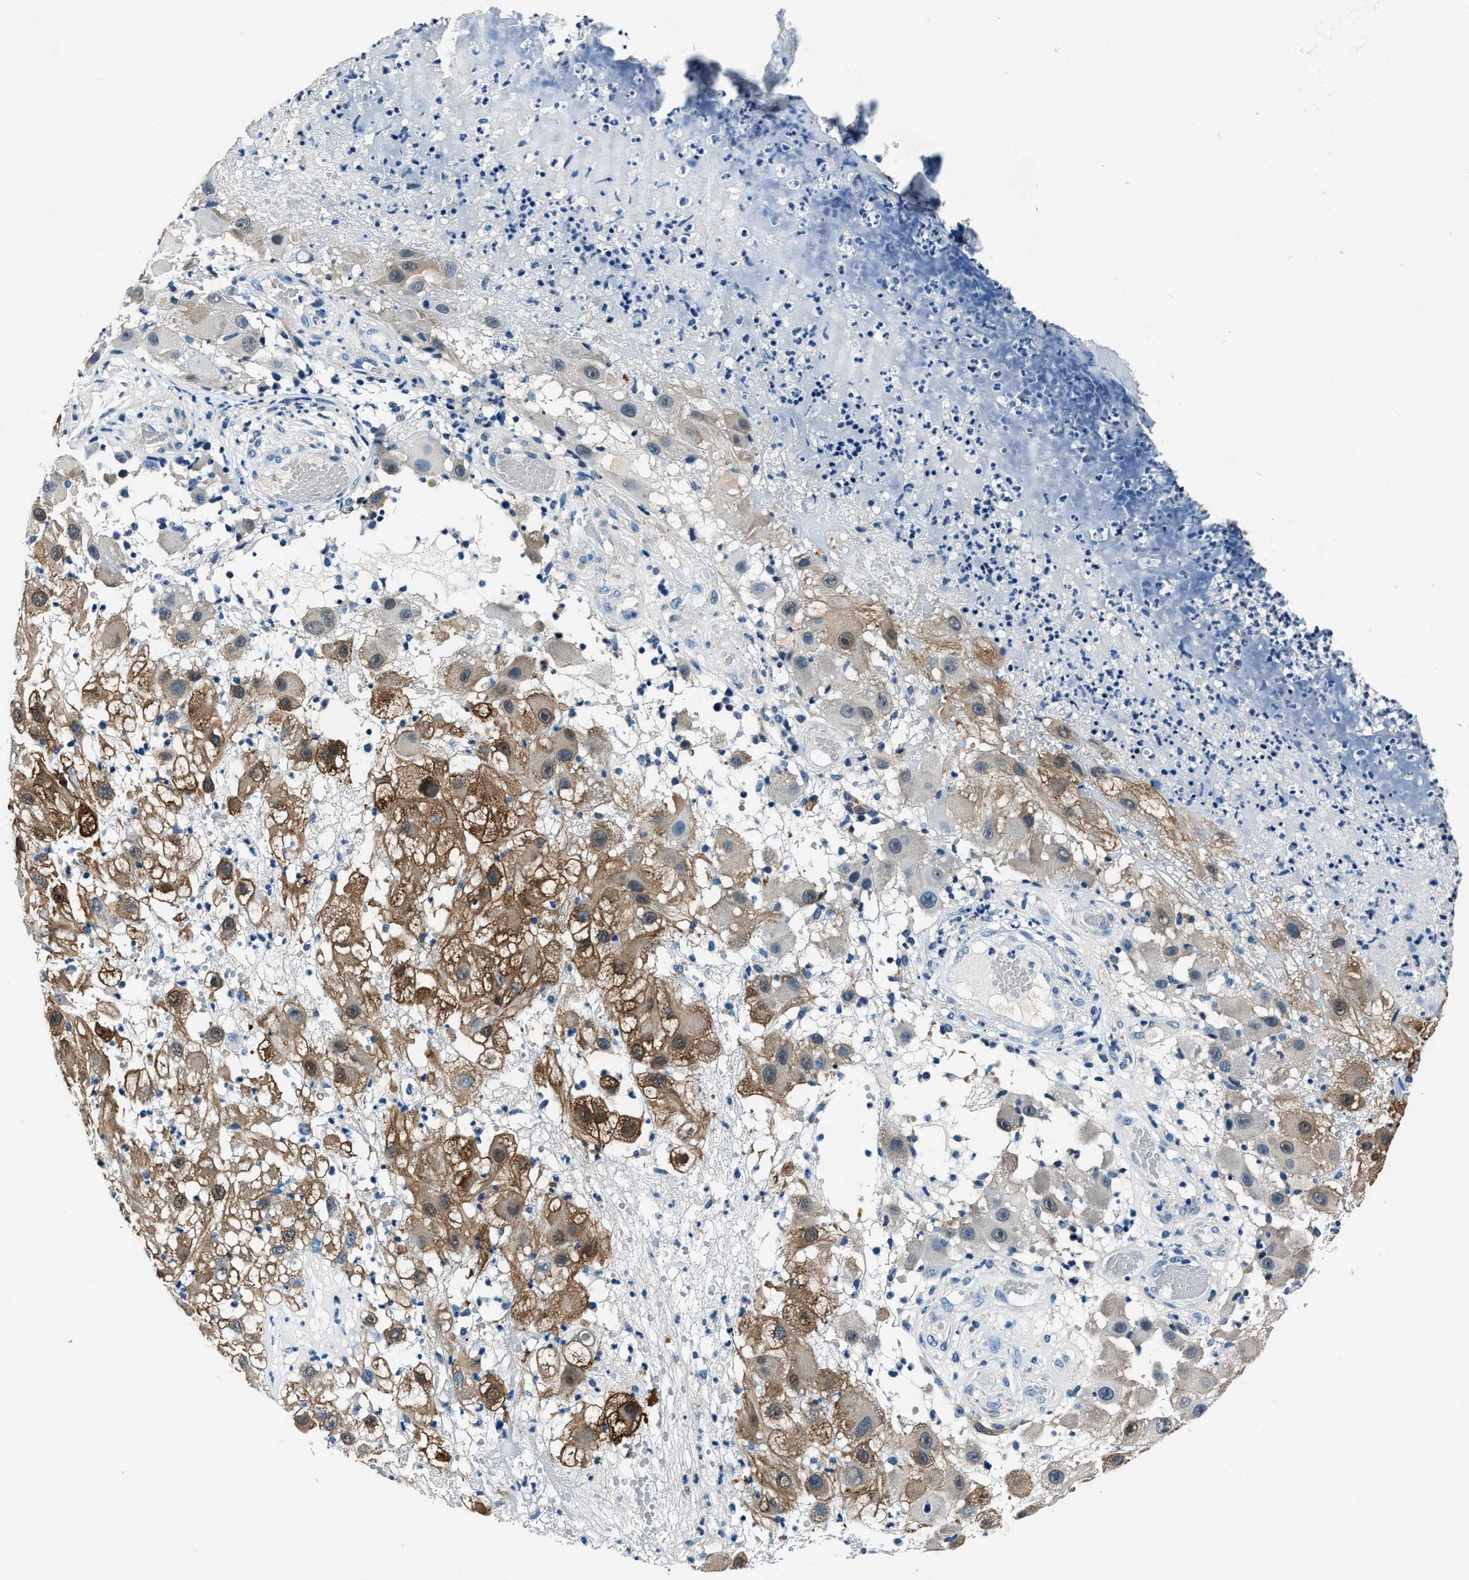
{"staining": {"intensity": "moderate", "quantity": "25%-75%", "location": "cytoplasmic/membranous"}, "tissue": "melanoma", "cell_type": "Tumor cells", "image_type": "cancer", "snomed": [{"axis": "morphology", "description": "Malignant melanoma, NOS"}, {"axis": "topography", "description": "Skin"}], "caption": "Protein staining shows moderate cytoplasmic/membranous positivity in about 25%-75% of tumor cells in melanoma.", "gene": "PTPDC1", "patient": {"sex": "female", "age": 81}}